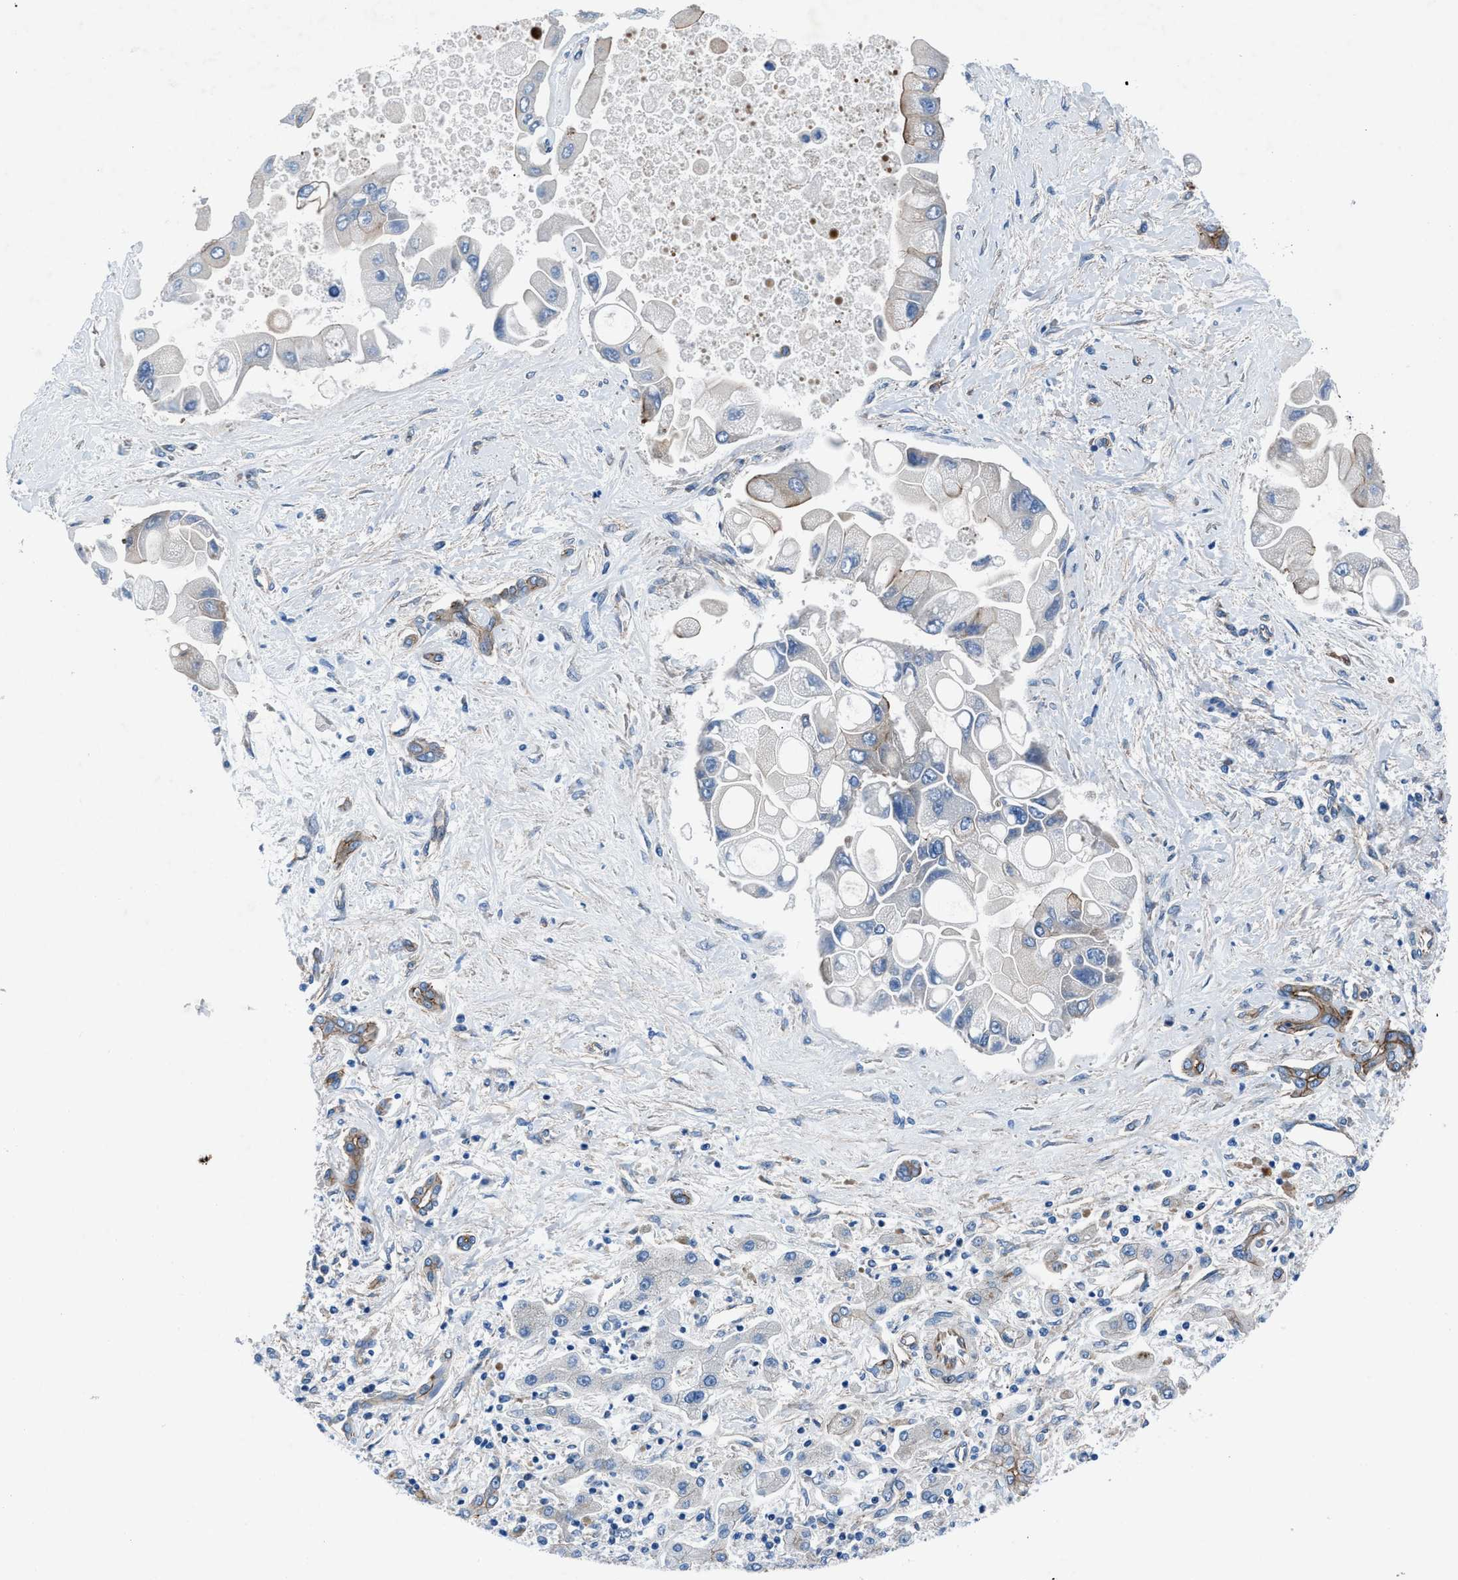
{"staining": {"intensity": "weak", "quantity": "<25%", "location": "cytoplasmic/membranous"}, "tissue": "liver cancer", "cell_type": "Tumor cells", "image_type": "cancer", "snomed": [{"axis": "morphology", "description": "Cholangiocarcinoma"}, {"axis": "topography", "description": "Liver"}], "caption": "Tumor cells show no significant protein expression in liver cholangiocarcinoma.", "gene": "TRIP4", "patient": {"sex": "male", "age": 50}}